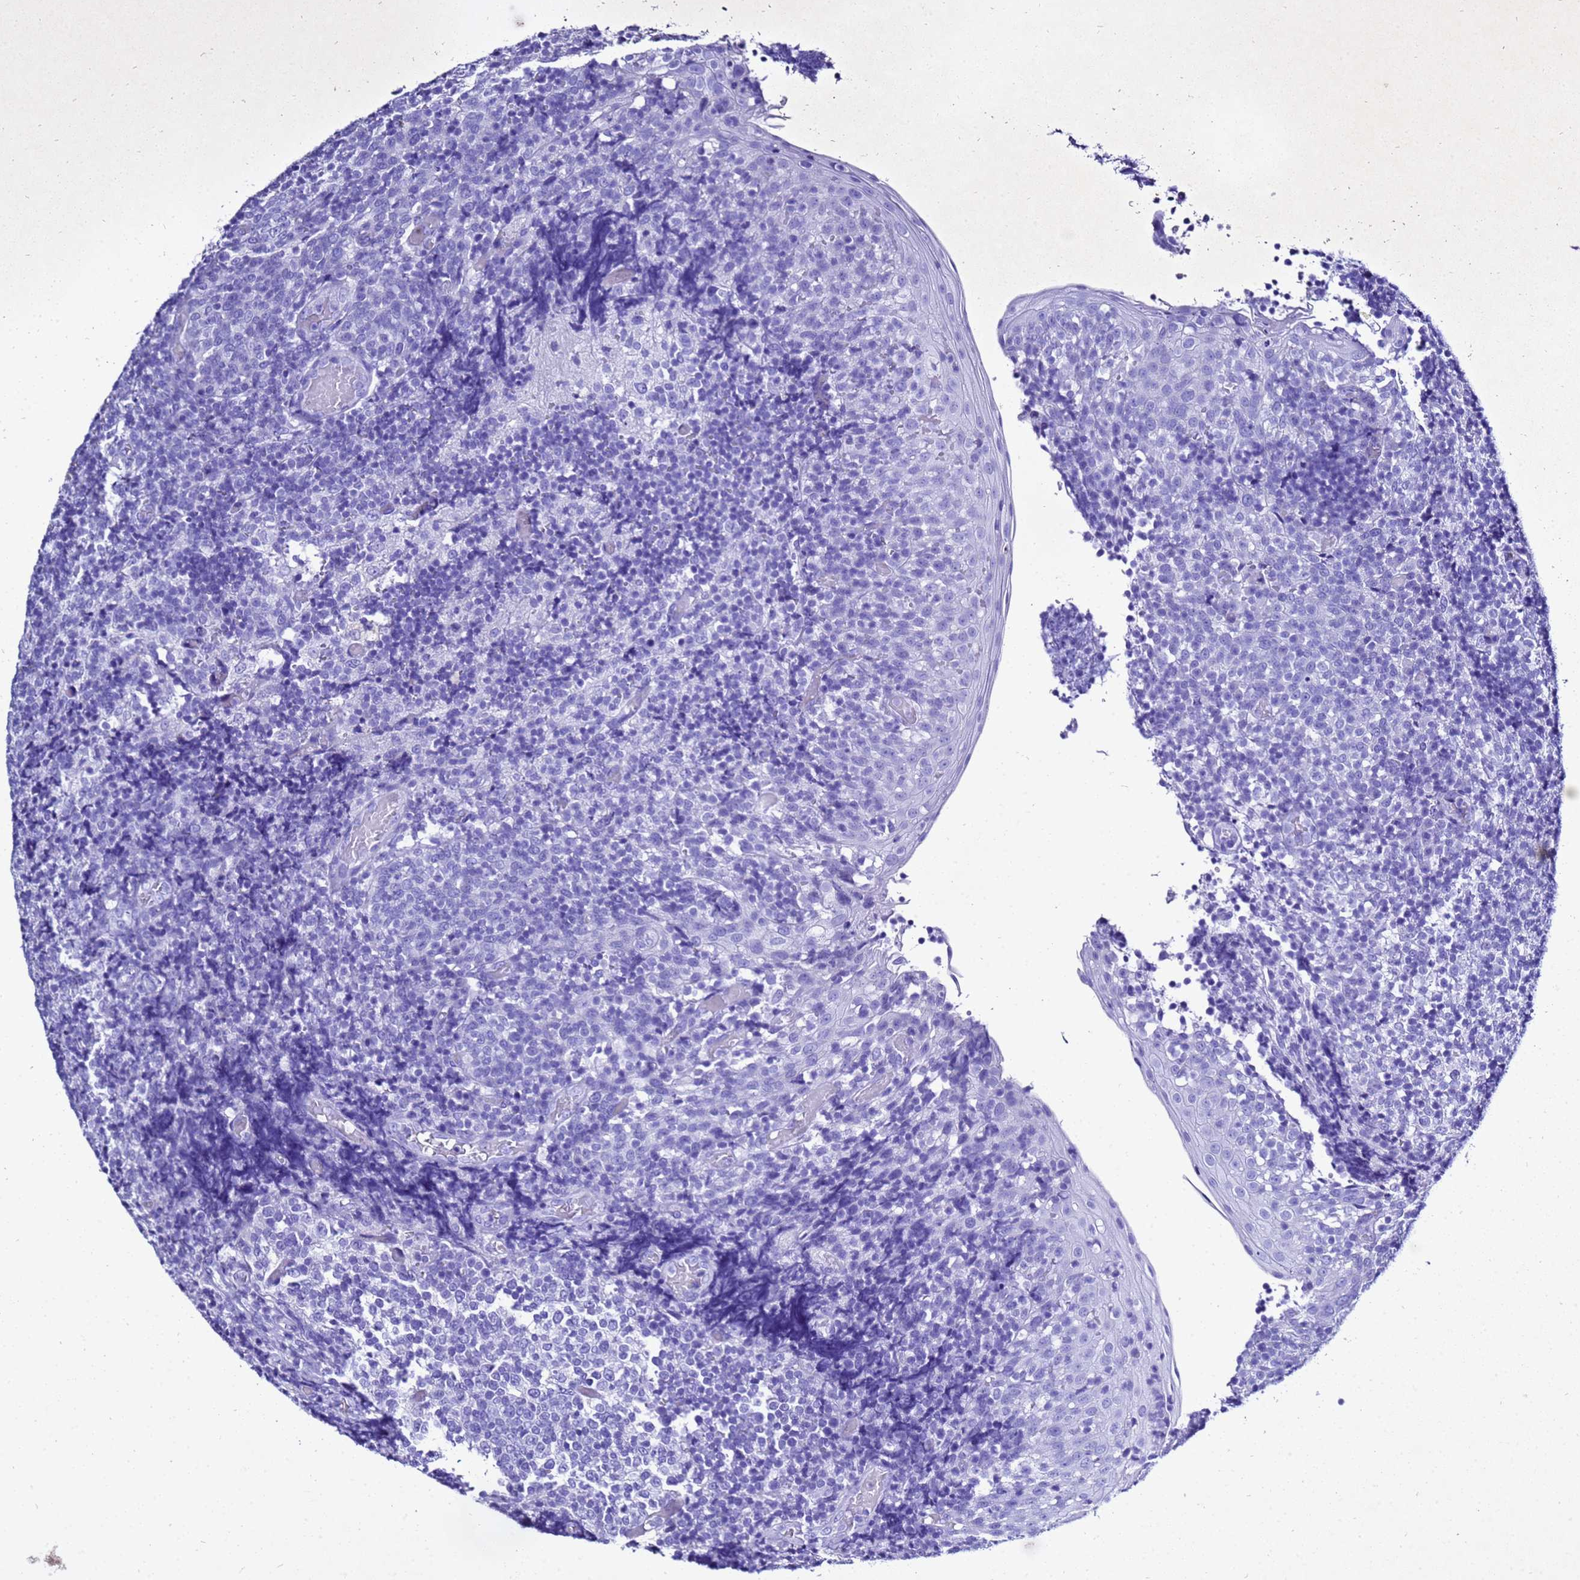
{"staining": {"intensity": "negative", "quantity": "none", "location": "none"}, "tissue": "tonsil", "cell_type": "Germinal center cells", "image_type": "normal", "snomed": [{"axis": "morphology", "description": "Normal tissue, NOS"}, {"axis": "topography", "description": "Tonsil"}], "caption": "Human tonsil stained for a protein using IHC exhibits no positivity in germinal center cells.", "gene": "LIPF", "patient": {"sex": "female", "age": 19}}